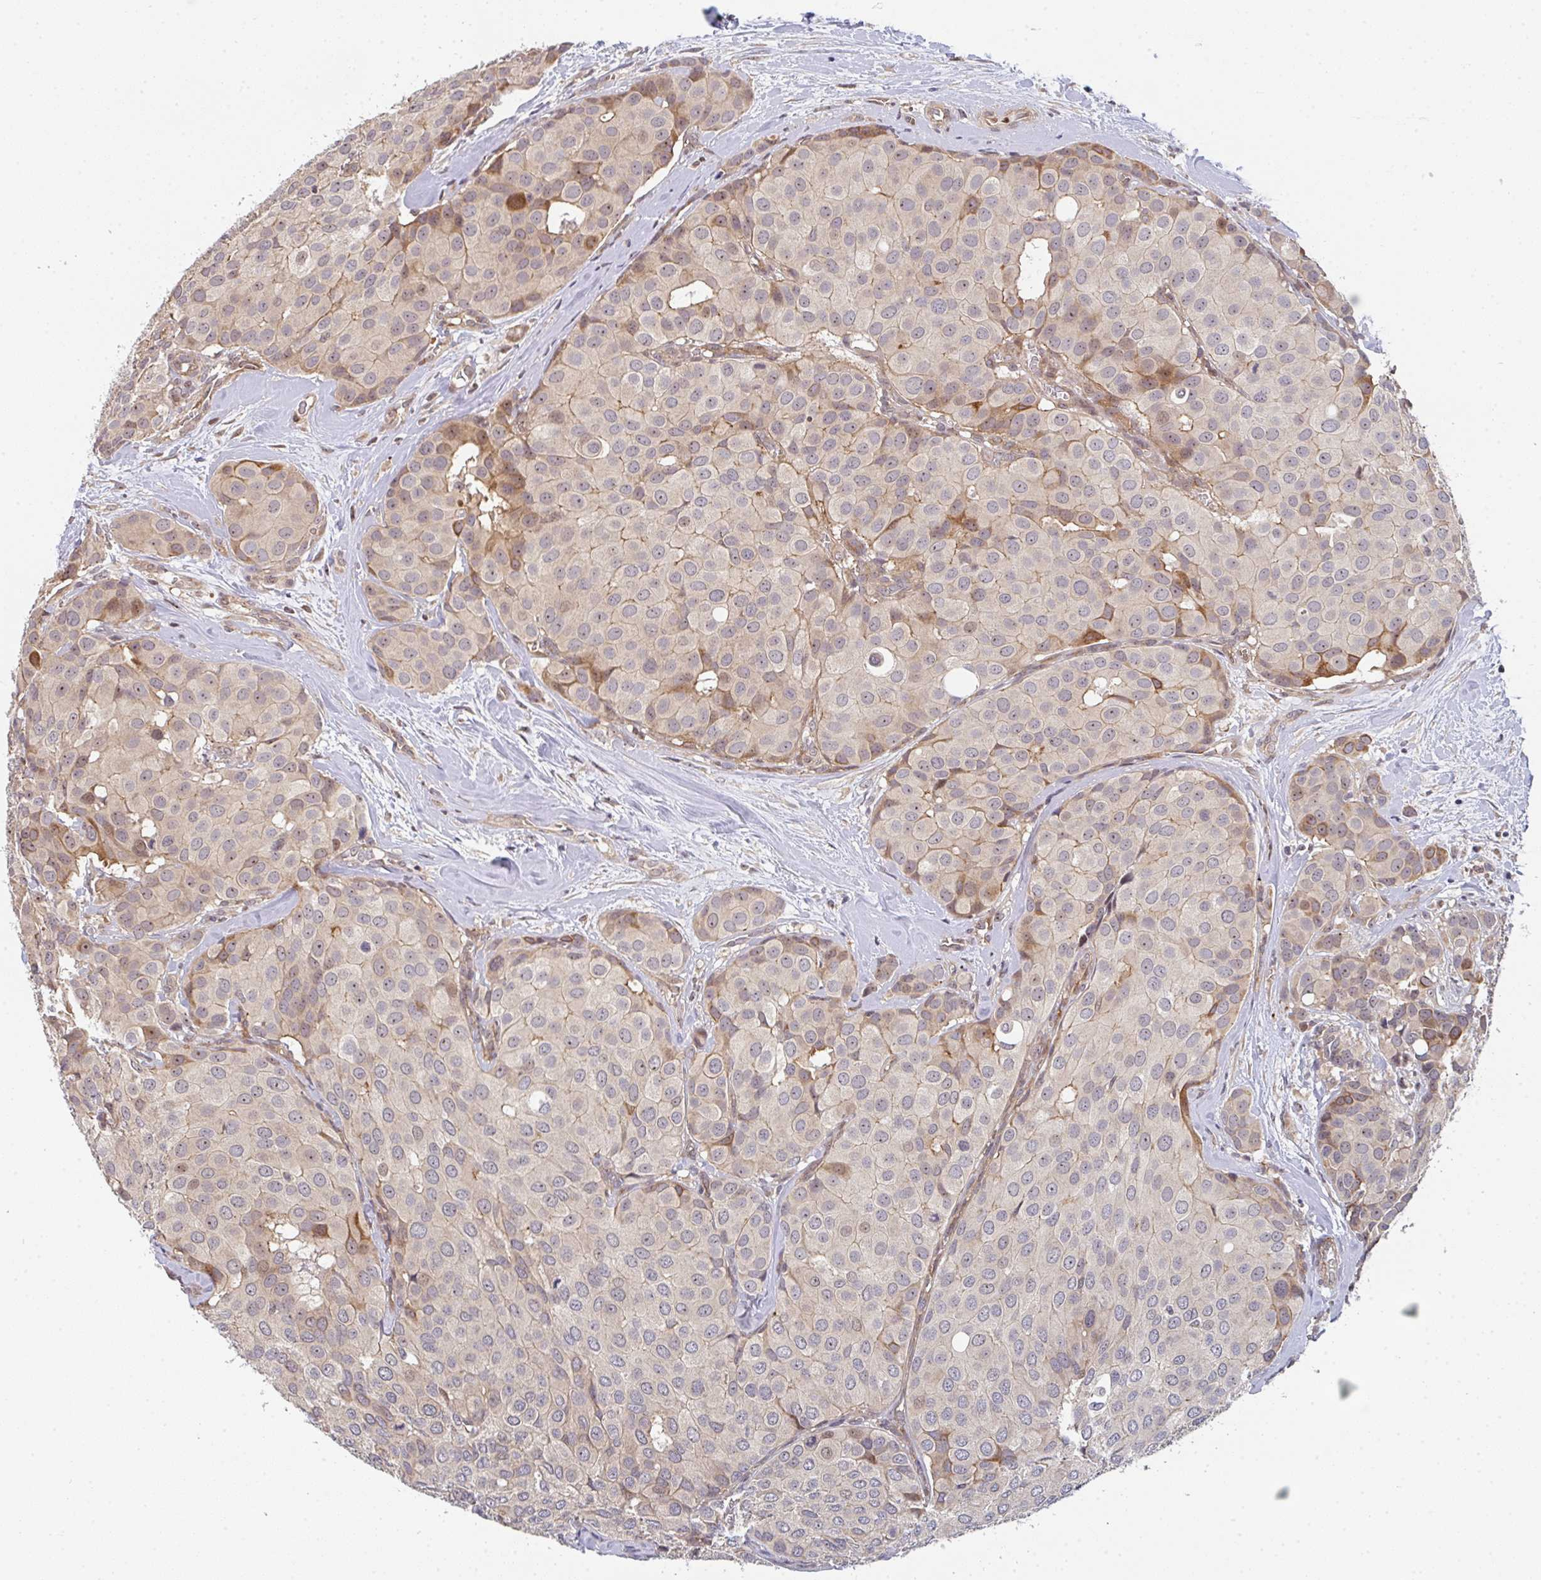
{"staining": {"intensity": "moderate", "quantity": "<25%", "location": "cytoplasmic/membranous,nuclear"}, "tissue": "breast cancer", "cell_type": "Tumor cells", "image_type": "cancer", "snomed": [{"axis": "morphology", "description": "Duct carcinoma"}, {"axis": "topography", "description": "Breast"}], "caption": "Immunohistochemical staining of breast cancer displays moderate cytoplasmic/membranous and nuclear protein expression in approximately <25% of tumor cells.", "gene": "SIMC1", "patient": {"sex": "female", "age": 70}}